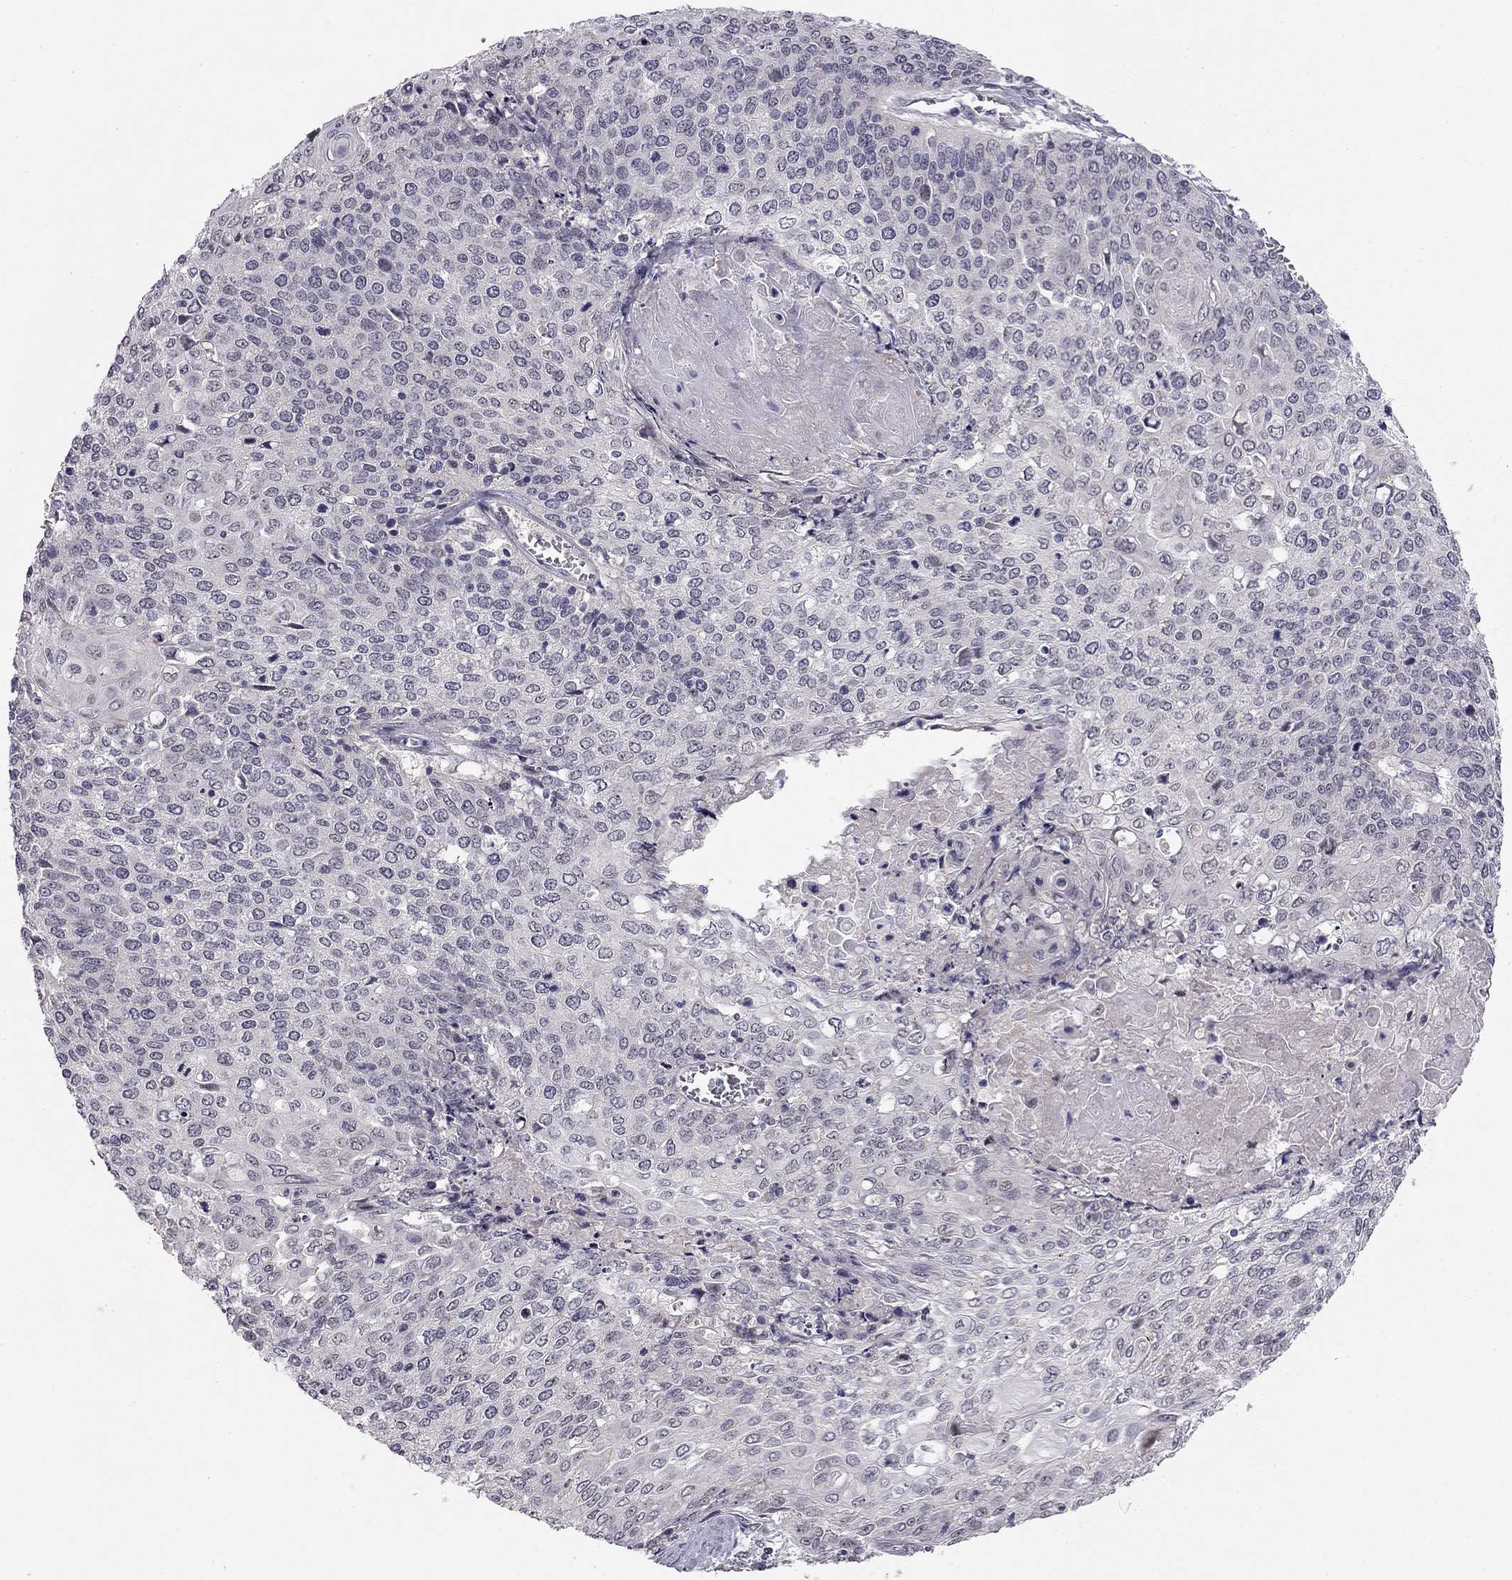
{"staining": {"intensity": "negative", "quantity": "none", "location": "none"}, "tissue": "cervical cancer", "cell_type": "Tumor cells", "image_type": "cancer", "snomed": [{"axis": "morphology", "description": "Squamous cell carcinoma, NOS"}, {"axis": "topography", "description": "Cervix"}], "caption": "DAB immunohistochemical staining of cervical cancer (squamous cell carcinoma) exhibits no significant expression in tumor cells. (Brightfield microscopy of DAB (3,3'-diaminobenzidine) immunohistochemistry (IHC) at high magnification).", "gene": "STXBP6", "patient": {"sex": "female", "age": 39}}